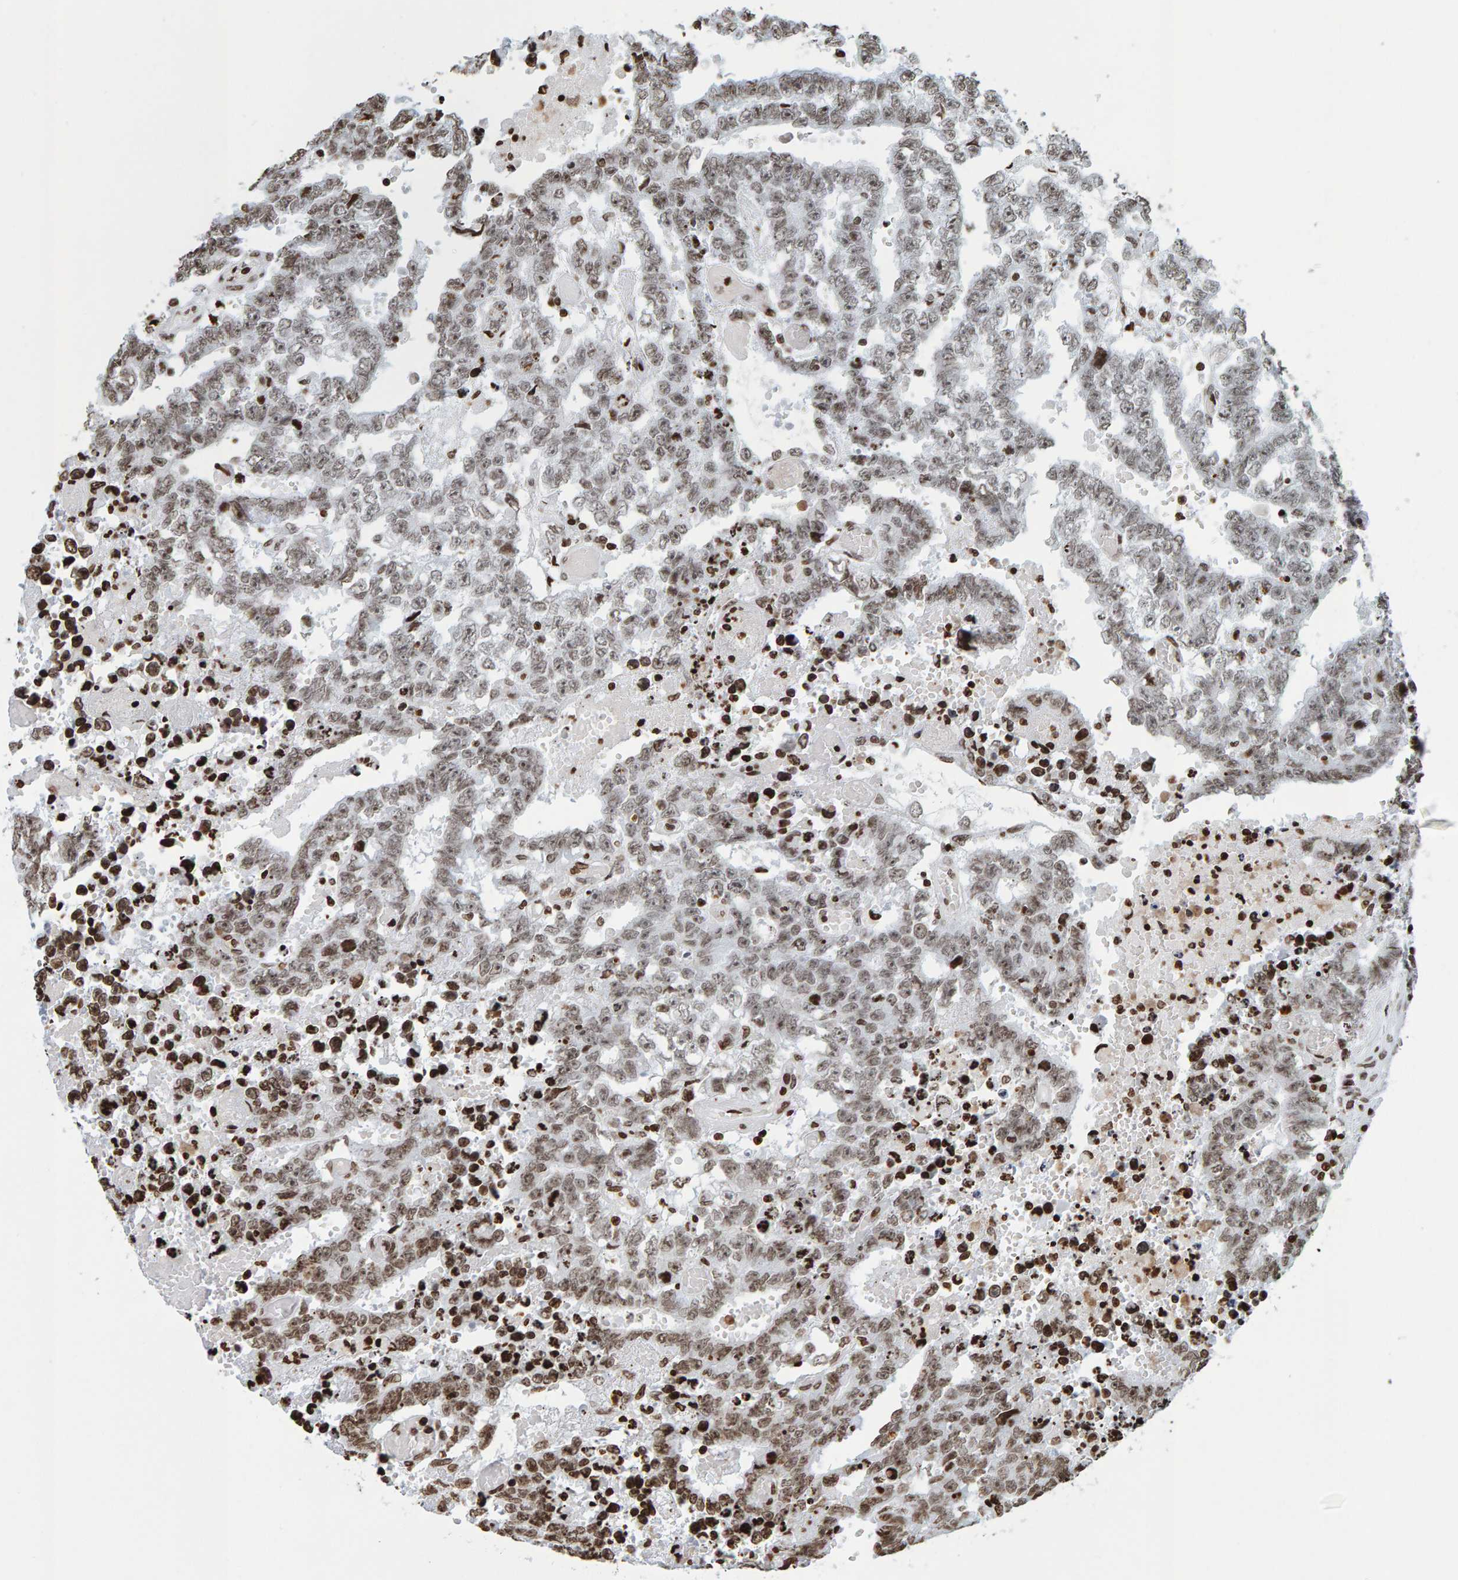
{"staining": {"intensity": "moderate", "quantity": "<25%", "location": "nuclear"}, "tissue": "testis cancer", "cell_type": "Tumor cells", "image_type": "cancer", "snomed": [{"axis": "morphology", "description": "Carcinoma, Embryonal, NOS"}, {"axis": "topography", "description": "Testis"}], "caption": "High-magnification brightfield microscopy of testis embryonal carcinoma stained with DAB (brown) and counterstained with hematoxylin (blue). tumor cells exhibit moderate nuclear positivity is seen in approximately<25% of cells.", "gene": "BRF2", "patient": {"sex": "male", "age": 25}}